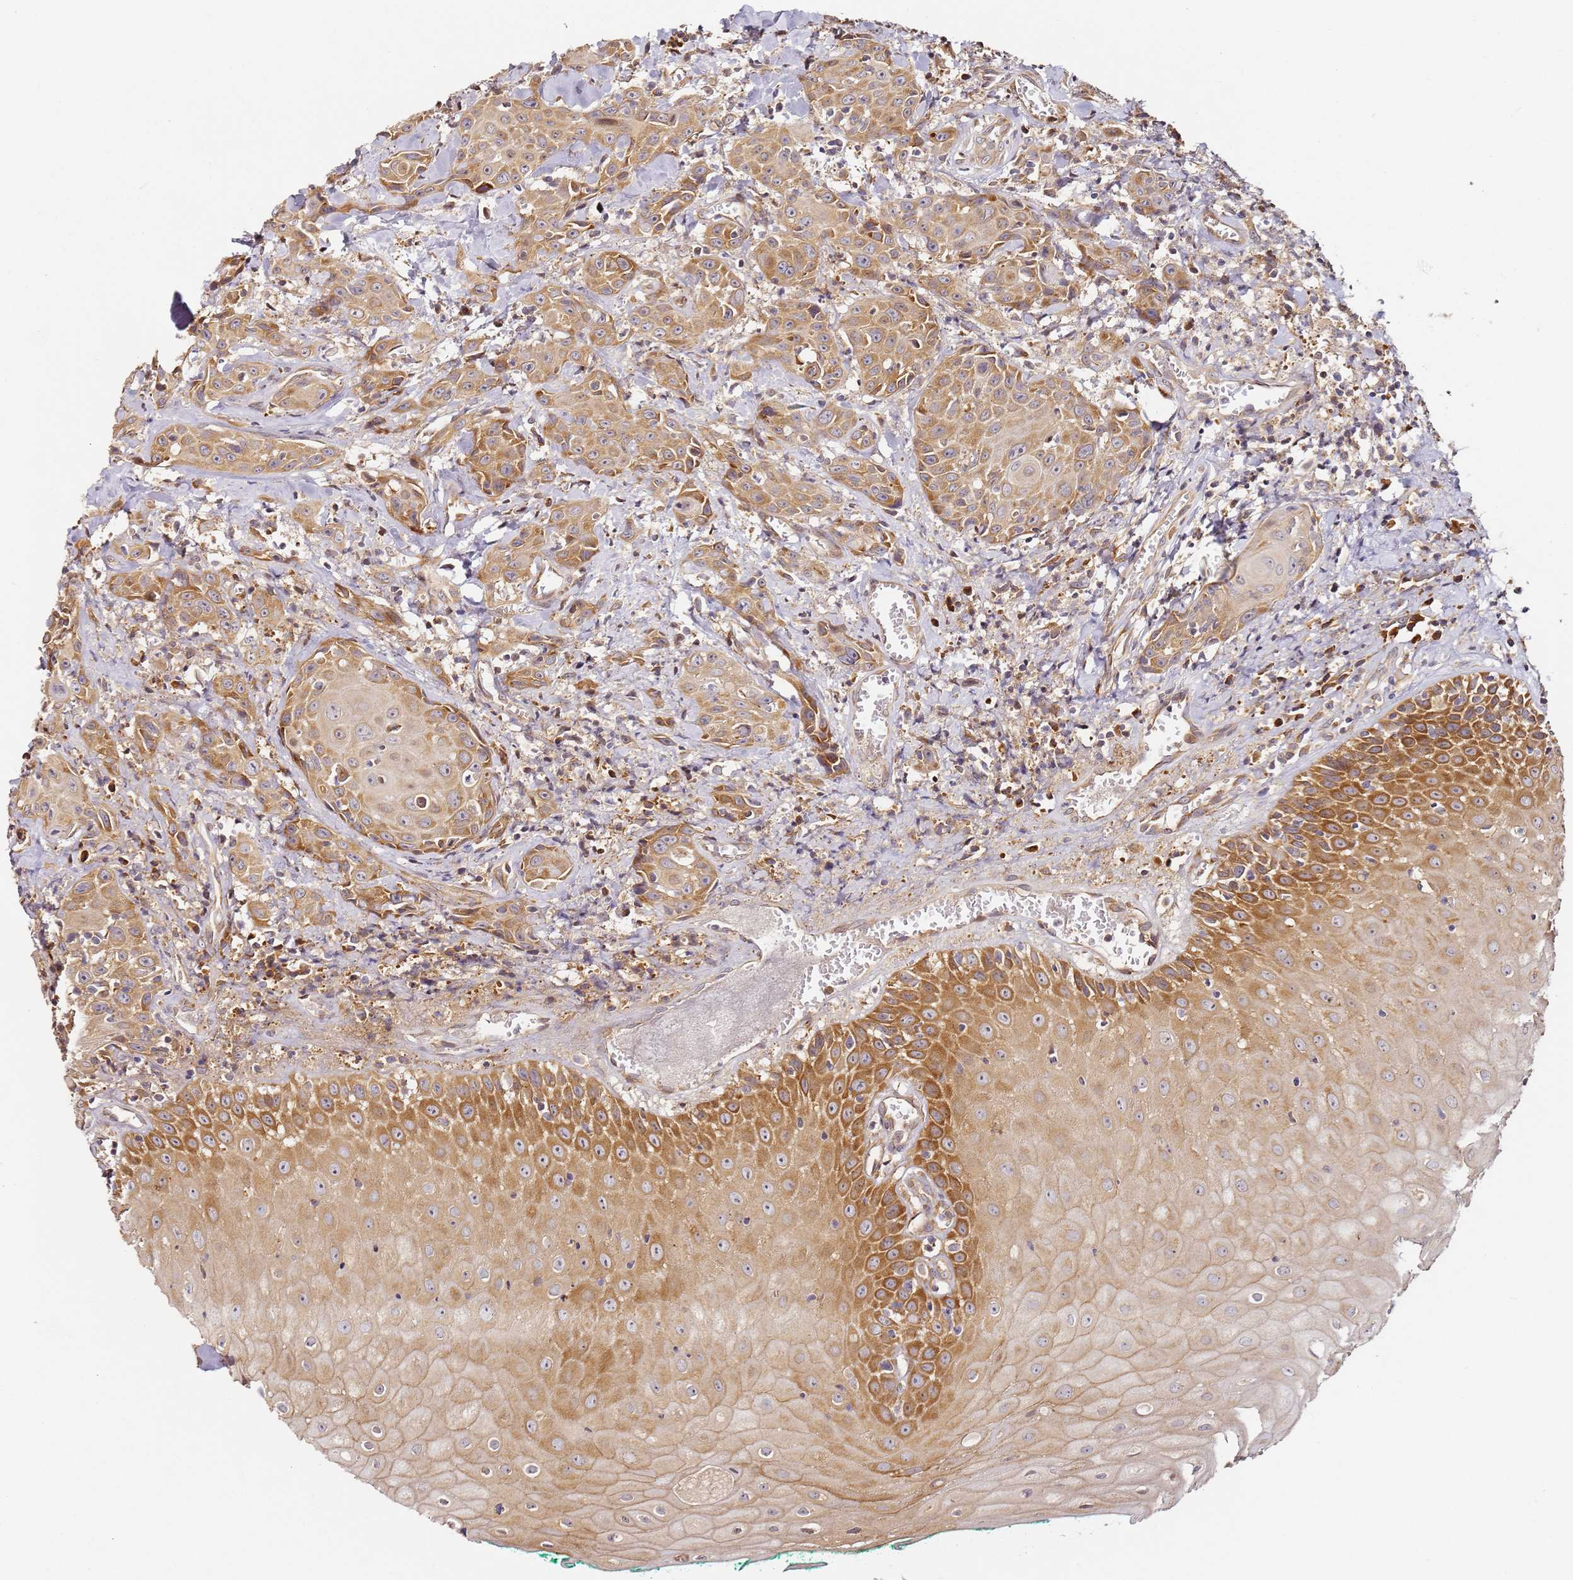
{"staining": {"intensity": "moderate", "quantity": "25%-75%", "location": "cytoplasmic/membranous"}, "tissue": "head and neck cancer", "cell_type": "Tumor cells", "image_type": "cancer", "snomed": [{"axis": "morphology", "description": "Squamous cell carcinoma, NOS"}, {"axis": "topography", "description": "Oral tissue"}, {"axis": "topography", "description": "Head-Neck"}], "caption": "IHC photomicrograph of neoplastic tissue: head and neck cancer (squamous cell carcinoma) stained using IHC reveals medium levels of moderate protein expression localized specifically in the cytoplasmic/membranous of tumor cells, appearing as a cytoplasmic/membranous brown color.", "gene": "RPS3A", "patient": {"sex": "female", "age": 82}}